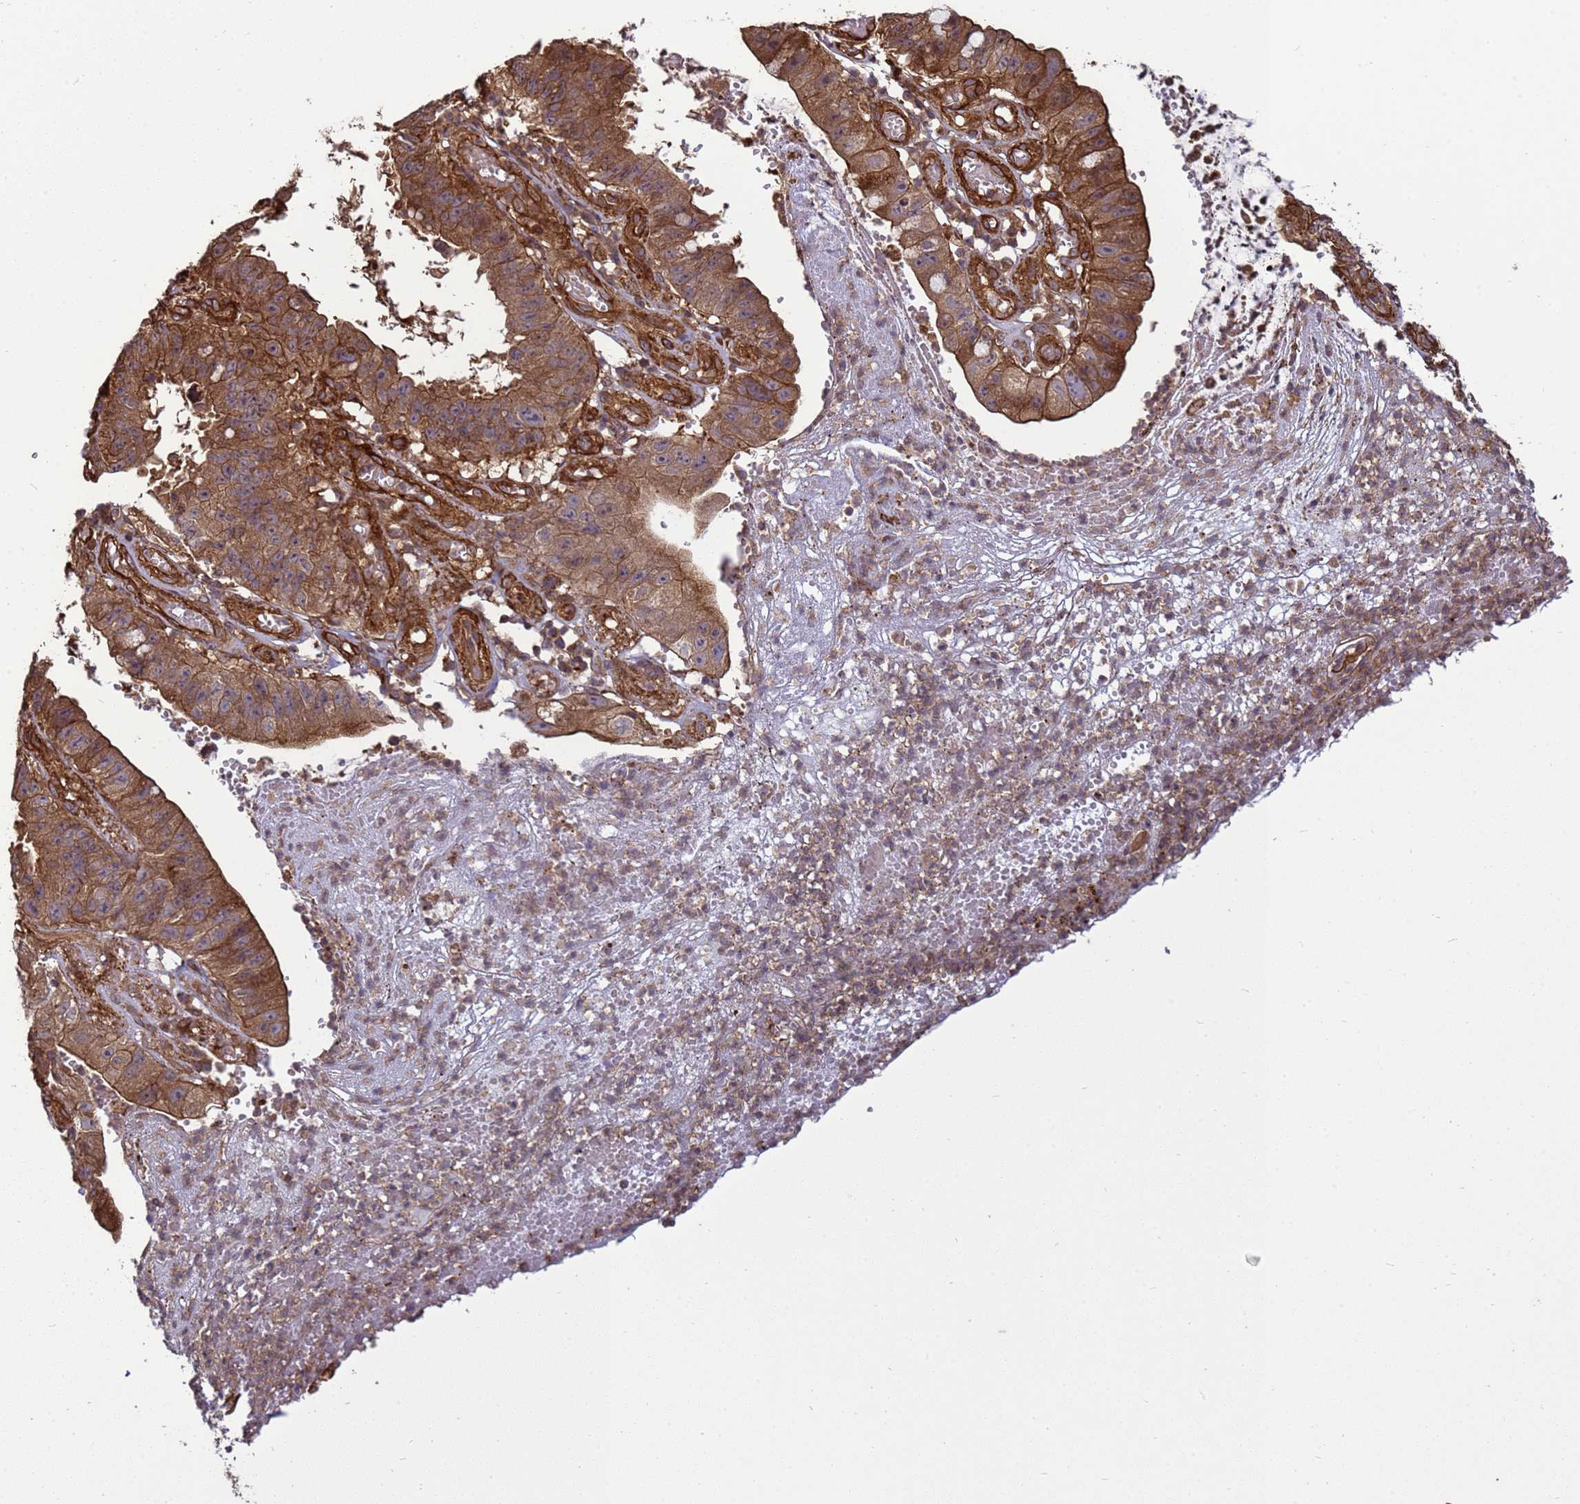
{"staining": {"intensity": "strong", "quantity": ">75%", "location": "cytoplasmic/membranous"}, "tissue": "stomach cancer", "cell_type": "Tumor cells", "image_type": "cancer", "snomed": [{"axis": "morphology", "description": "Adenocarcinoma, NOS"}, {"axis": "topography", "description": "Stomach"}], "caption": "Immunohistochemical staining of human stomach adenocarcinoma shows high levels of strong cytoplasmic/membranous expression in approximately >75% of tumor cells.", "gene": "CNOT1", "patient": {"sex": "male", "age": 59}}